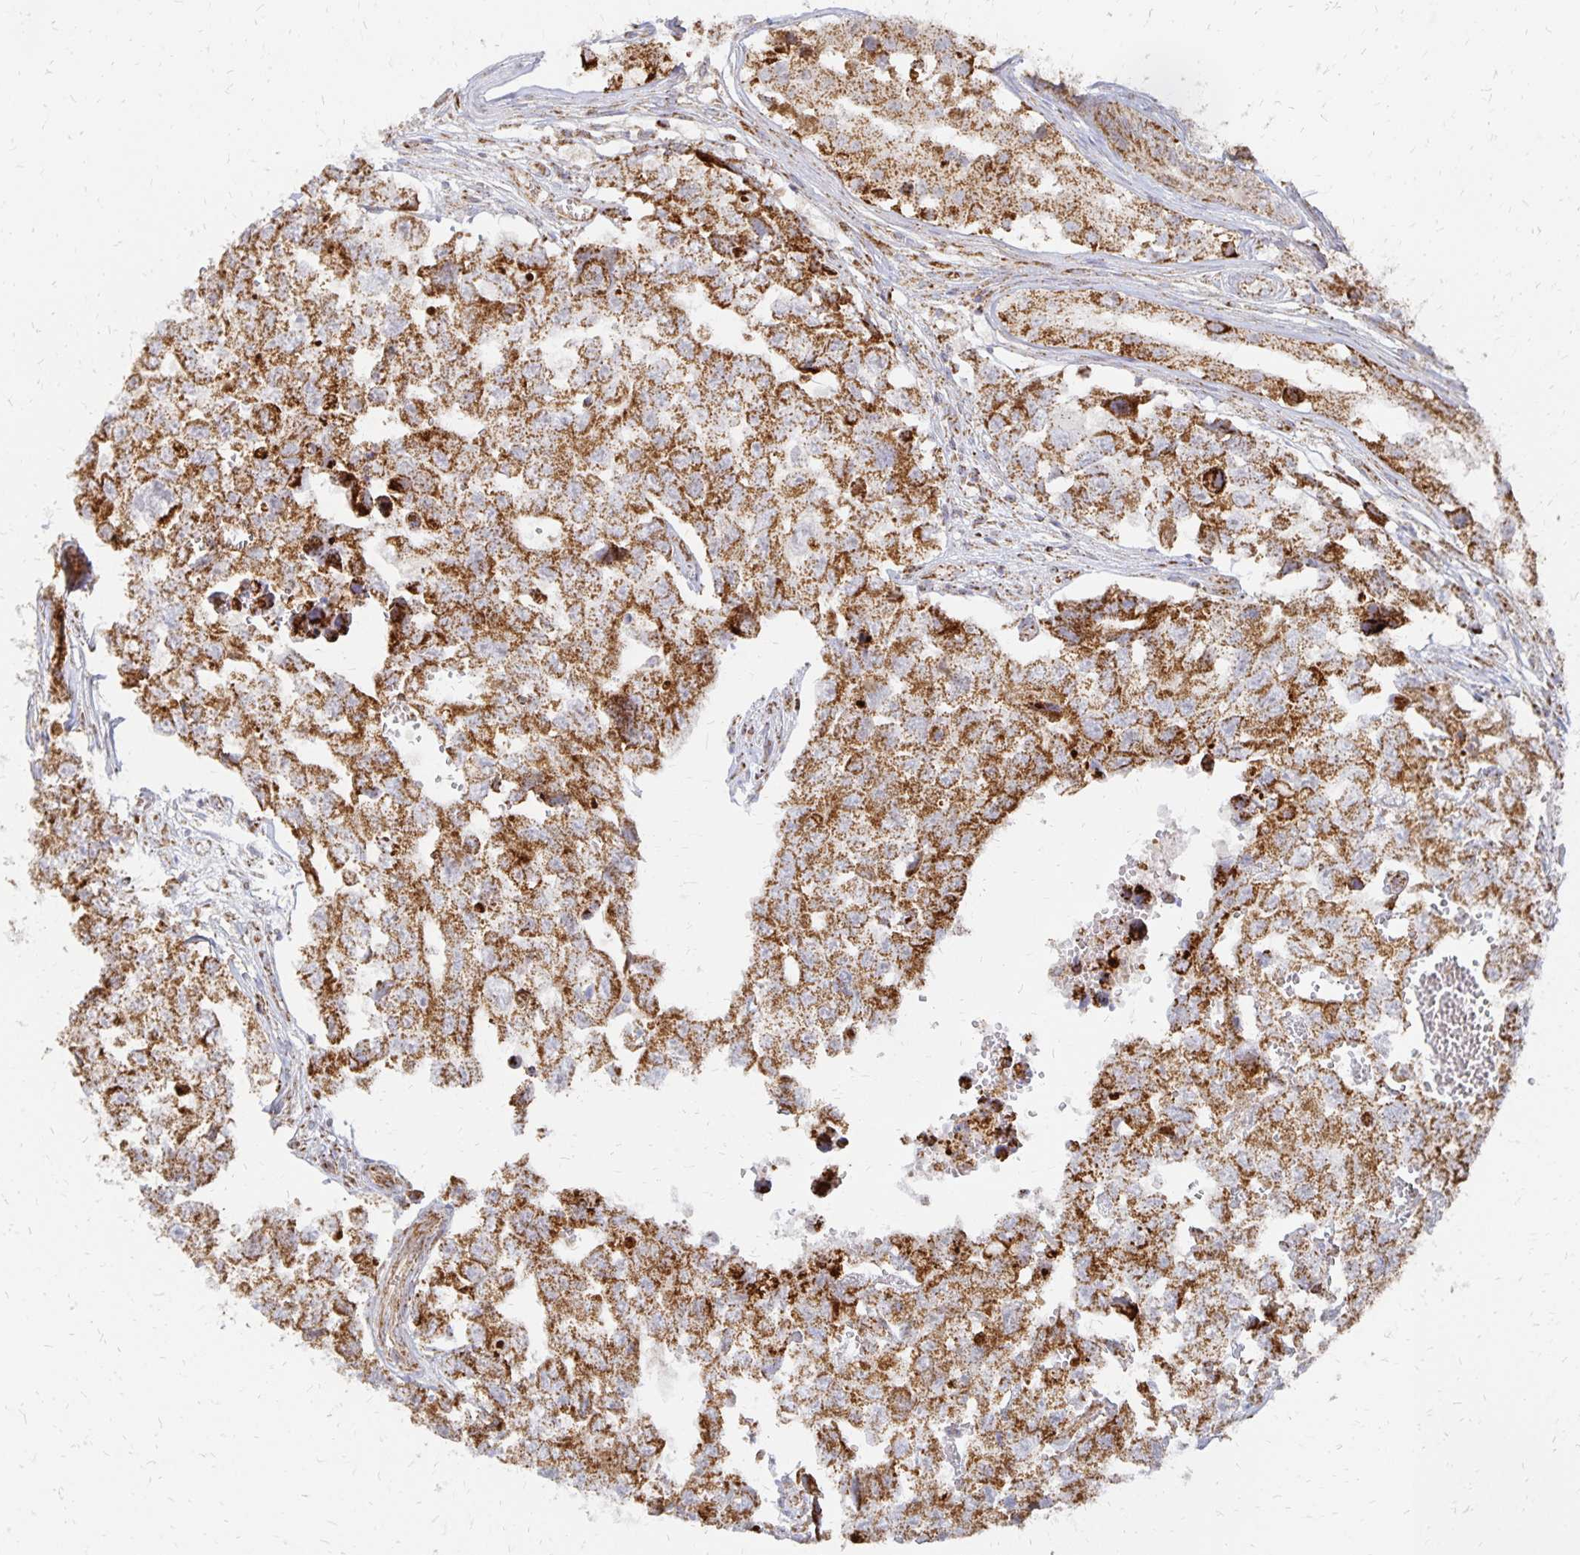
{"staining": {"intensity": "moderate", "quantity": ">75%", "location": "cytoplasmic/membranous"}, "tissue": "testis cancer", "cell_type": "Tumor cells", "image_type": "cancer", "snomed": [{"axis": "morphology", "description": "Carcinoma, Embryonal, NOS"}, {"axis": "topography", "description": "Testis"}], "caption": "Testis embryonal carcinoma tissue shows moderate cytoplasmic/membranous expression in about >75% of tumor cells", "gene": "STOML2", "patient": {"sex": "male", "age": 18}}